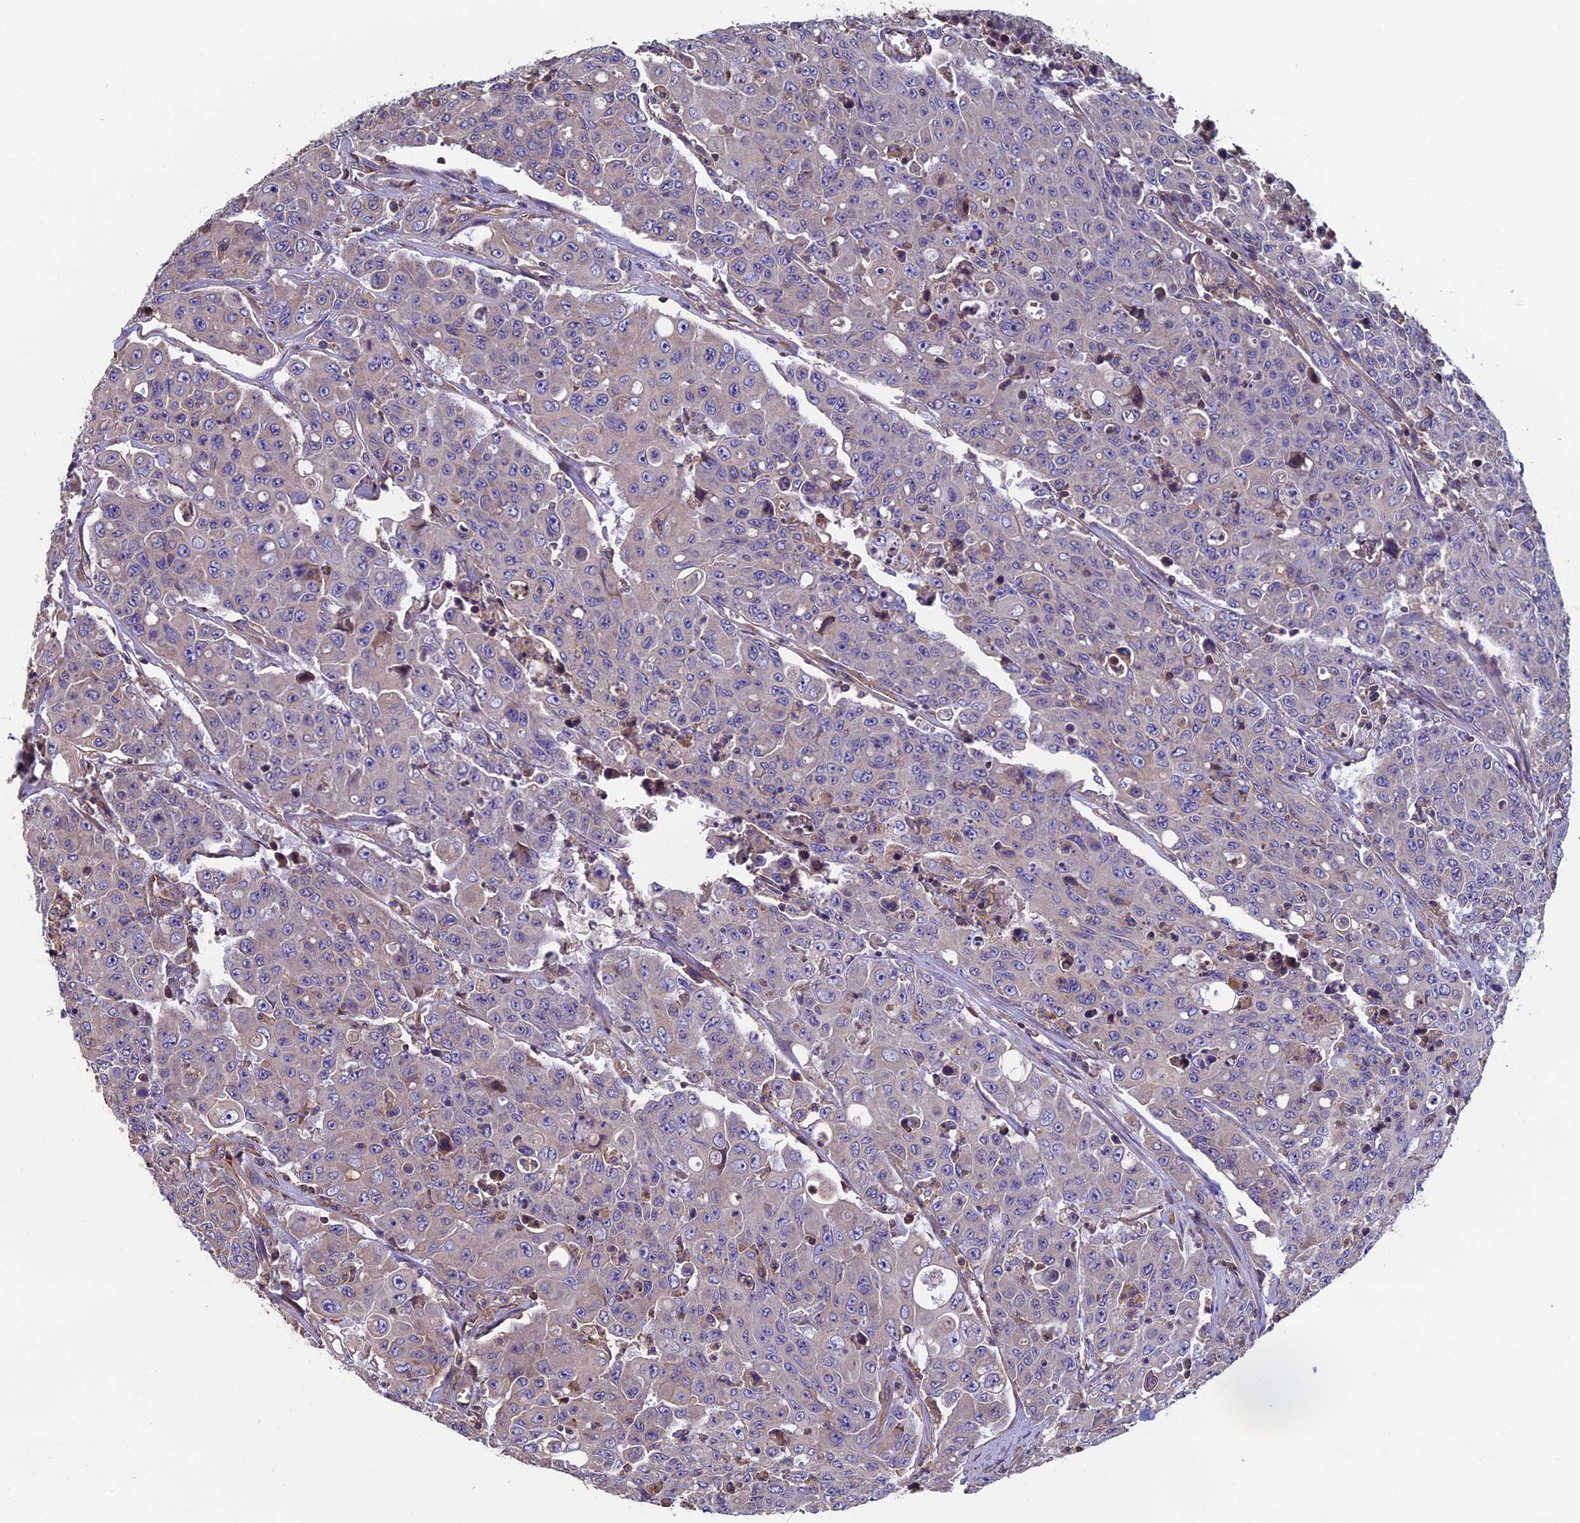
{"staining": {"intensity": "negative", "quantity": "none", "location": "none"}, "tissue": "colorectal cancer", "cell_type": "Tumor cells", "image_type": "cancer", "snomed": [{"axis": "morphology", "description": "Adenocarcinoma, NOS"}, {"axis": "topography", "description": "Colon"}], "caption": "Colorectal adenocarcinoma stained for a protein using IHC exhibits no positivity tumor cells.", "gene": "CCDC153", "patient": {"sex": "male", "age": 51}}